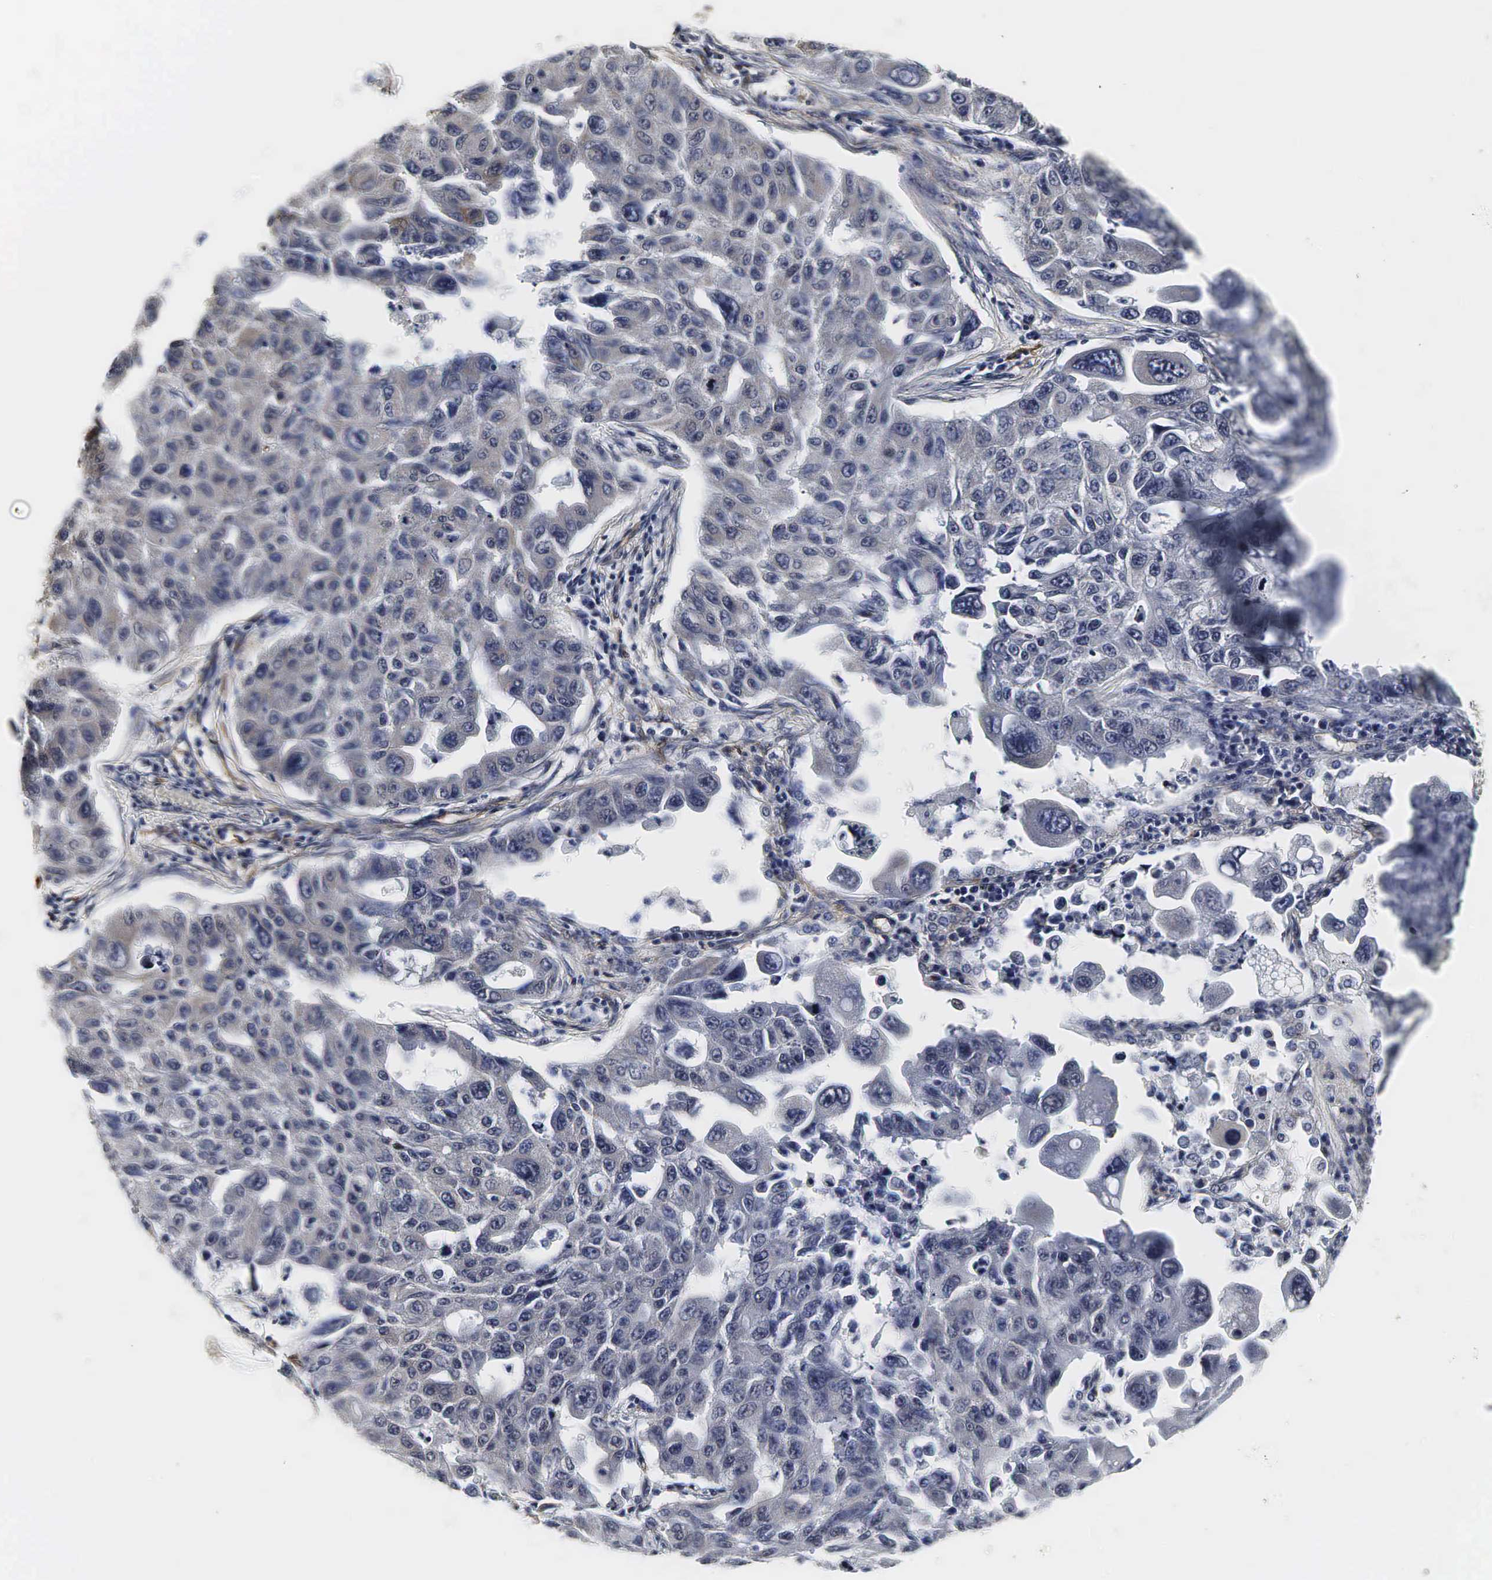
{"staining": {"intensity": "weak", "quantity": "25%-75%", "location": "cytoplasmic/membranous"}, "tissue": "lung cancer", "cell_type": "Tumor cells", "image_type": "cancer", "snomed": [{"axis": "morphology", "description": "Adenocarcinoma, NOS"}, {"axis": "topography", "description": "Lung"}], "caption": "Protein expression analysis of lung cancer (adenocarcinoma) demonstrates weak cytoplasmic/membranous expression in about 25%-75% of tumor cells. Immunohistochemistry (ihc) stains the protein in brown and the nuclei are stained blue.", "gene": "SPIN1", "patient": {"sex": "male", "age": 64}}